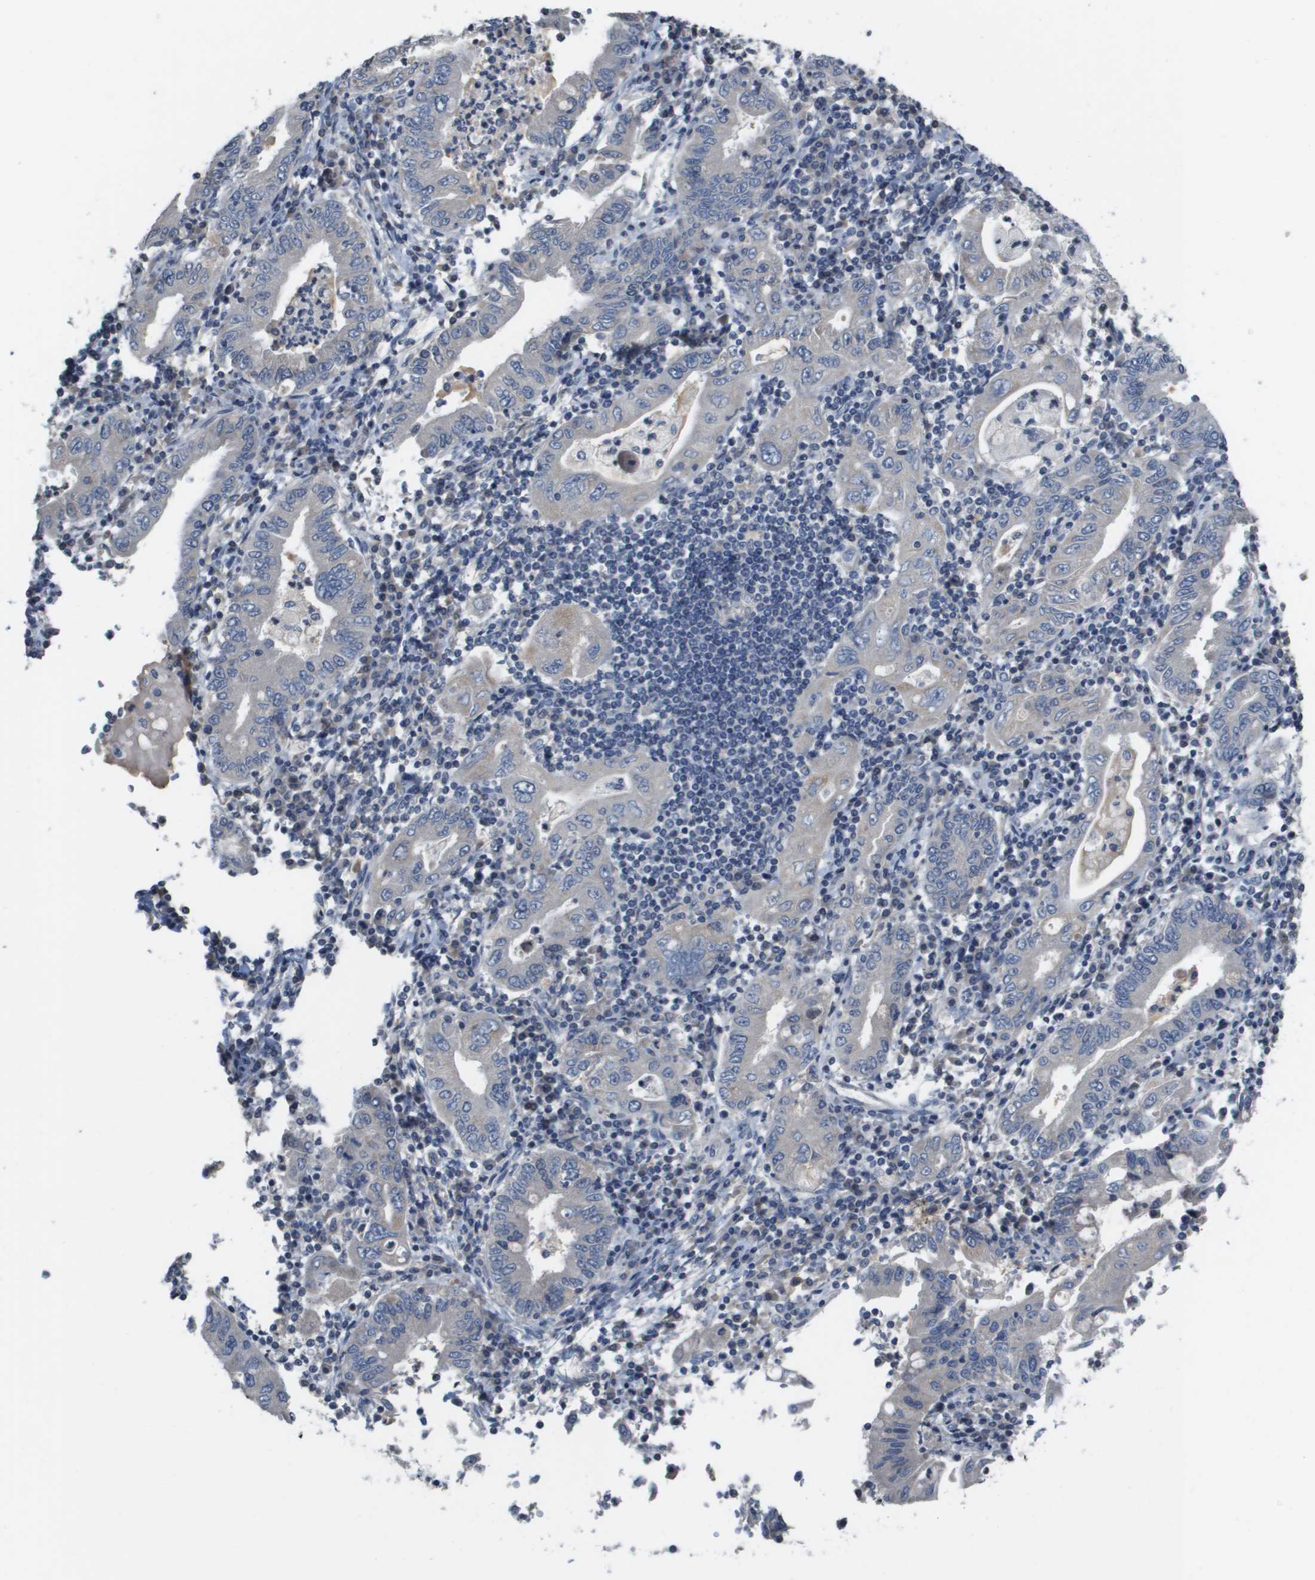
{"staining": {"intensity": "negative", "quantity": "none", "location": "none"}, "tissue": "stomach cancer", "cell_type": "Tumor cells", "image_type": "cancer", "snomed": [{"axis": "morphology", "description": "Normal tissue, NOS"}, {"axis": "morphology", "description": "Adenocarcinoma, NOS"}, {"axis": "topography", "description": "Esophagus"}, {"axis": "topography", "description": "Stomach, upper"}, {"axis": "topography", "description": "Peripheral nerve tissue"}], "caption": "Tumor cells are negative for protein expression in human adenocarcinoma (stomach).", "gene": "CAPN11", "patient": {"sex": "male", "age": 62}}